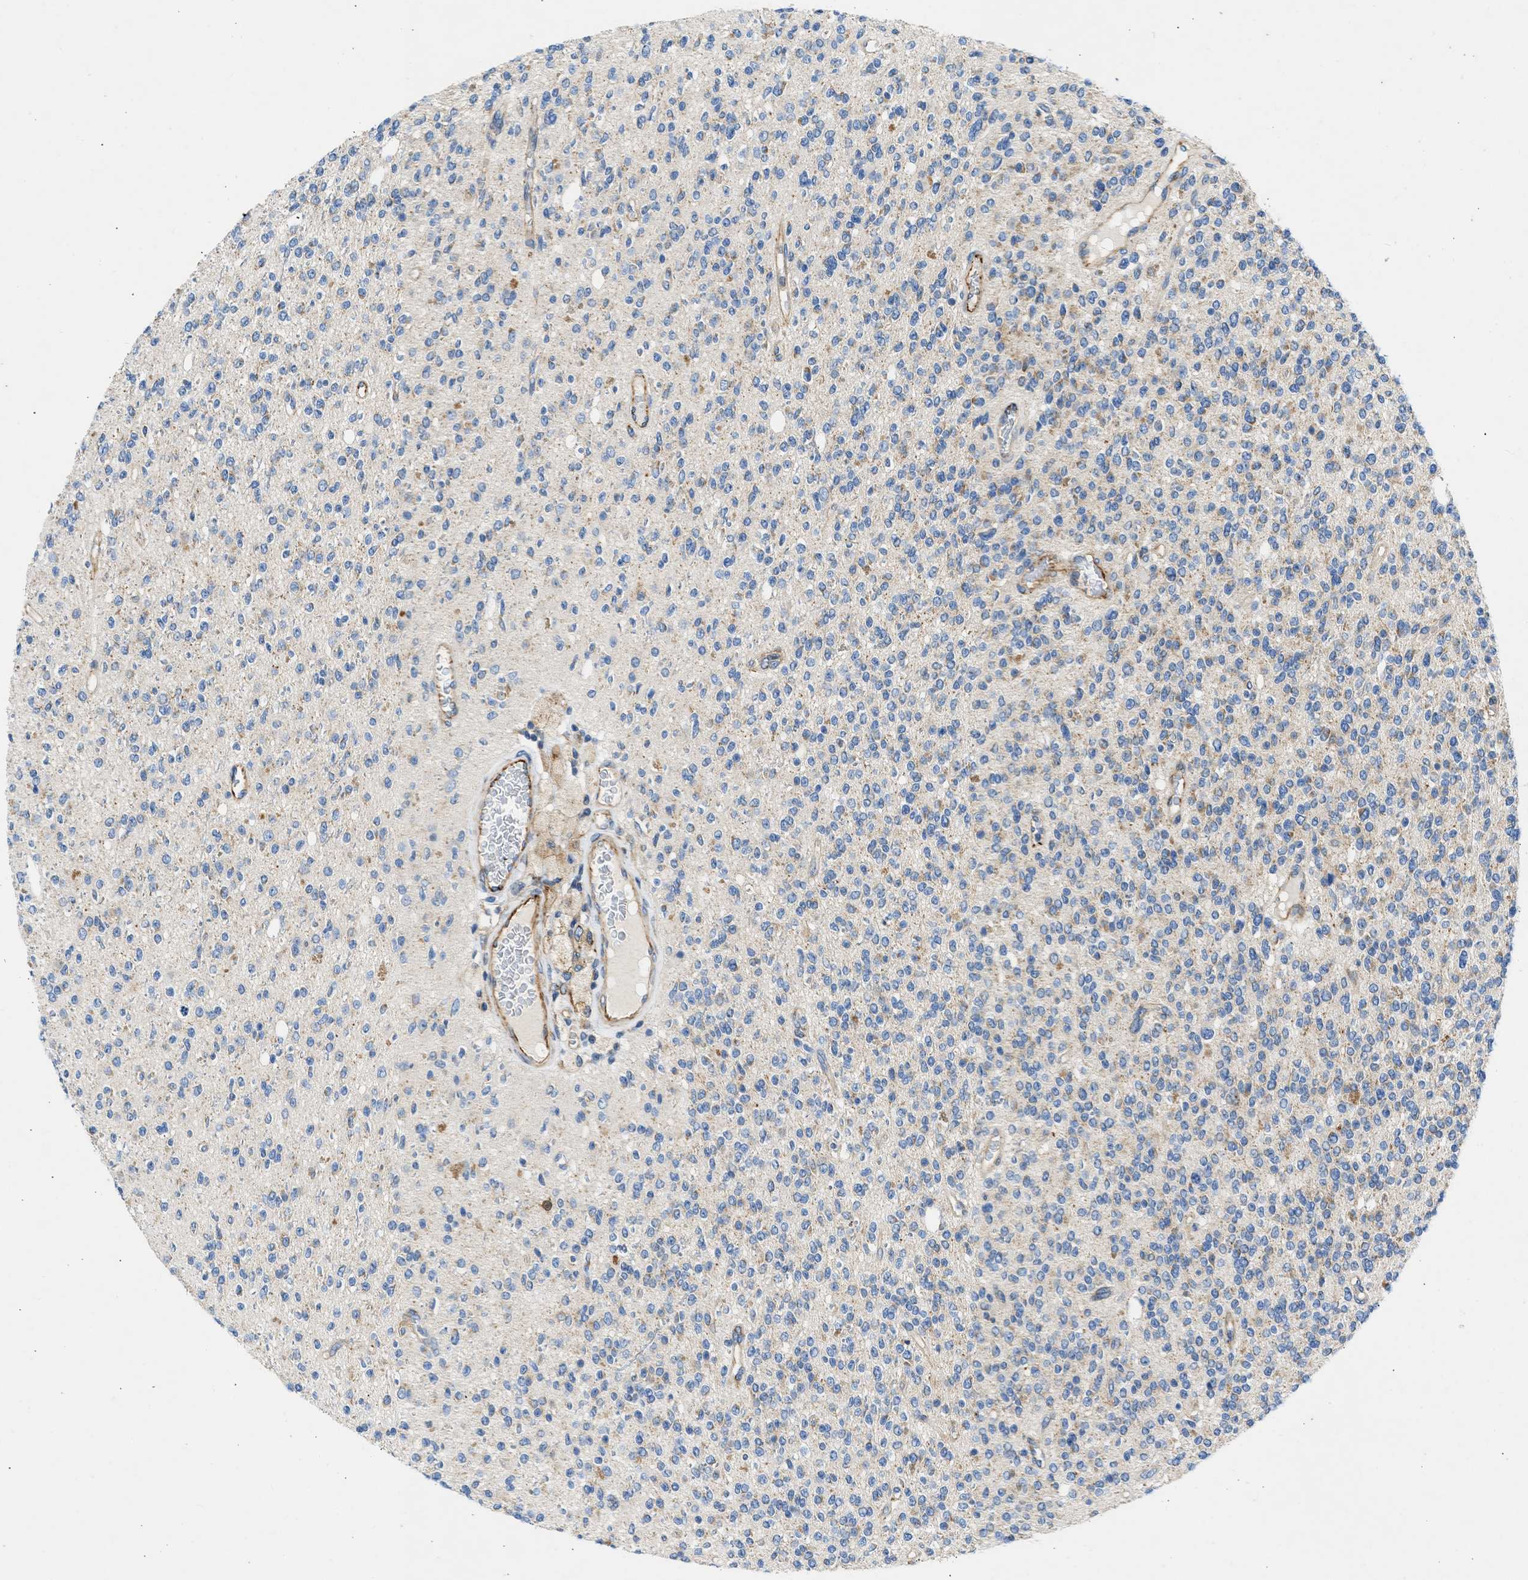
{"staining": {"intensity": "weak", "quantity": "<25%", "location": "cytoplasmic/membranous"}, "tissue": "glioma", "cell_type": "Tumor cells", "image_type": "cancer", "snomed": [{"axis": "morphology", "description": "Glioma, malignant, High grade"}, {"axis": "topography", "description": "Brain"}], "caption": "A photomicrograph of malignant glioma (high-grade) stained for a protein displays no brown staining in tumor cells.", "gene": "ULK4", "patient": {"sex": "male", "age": 34}}